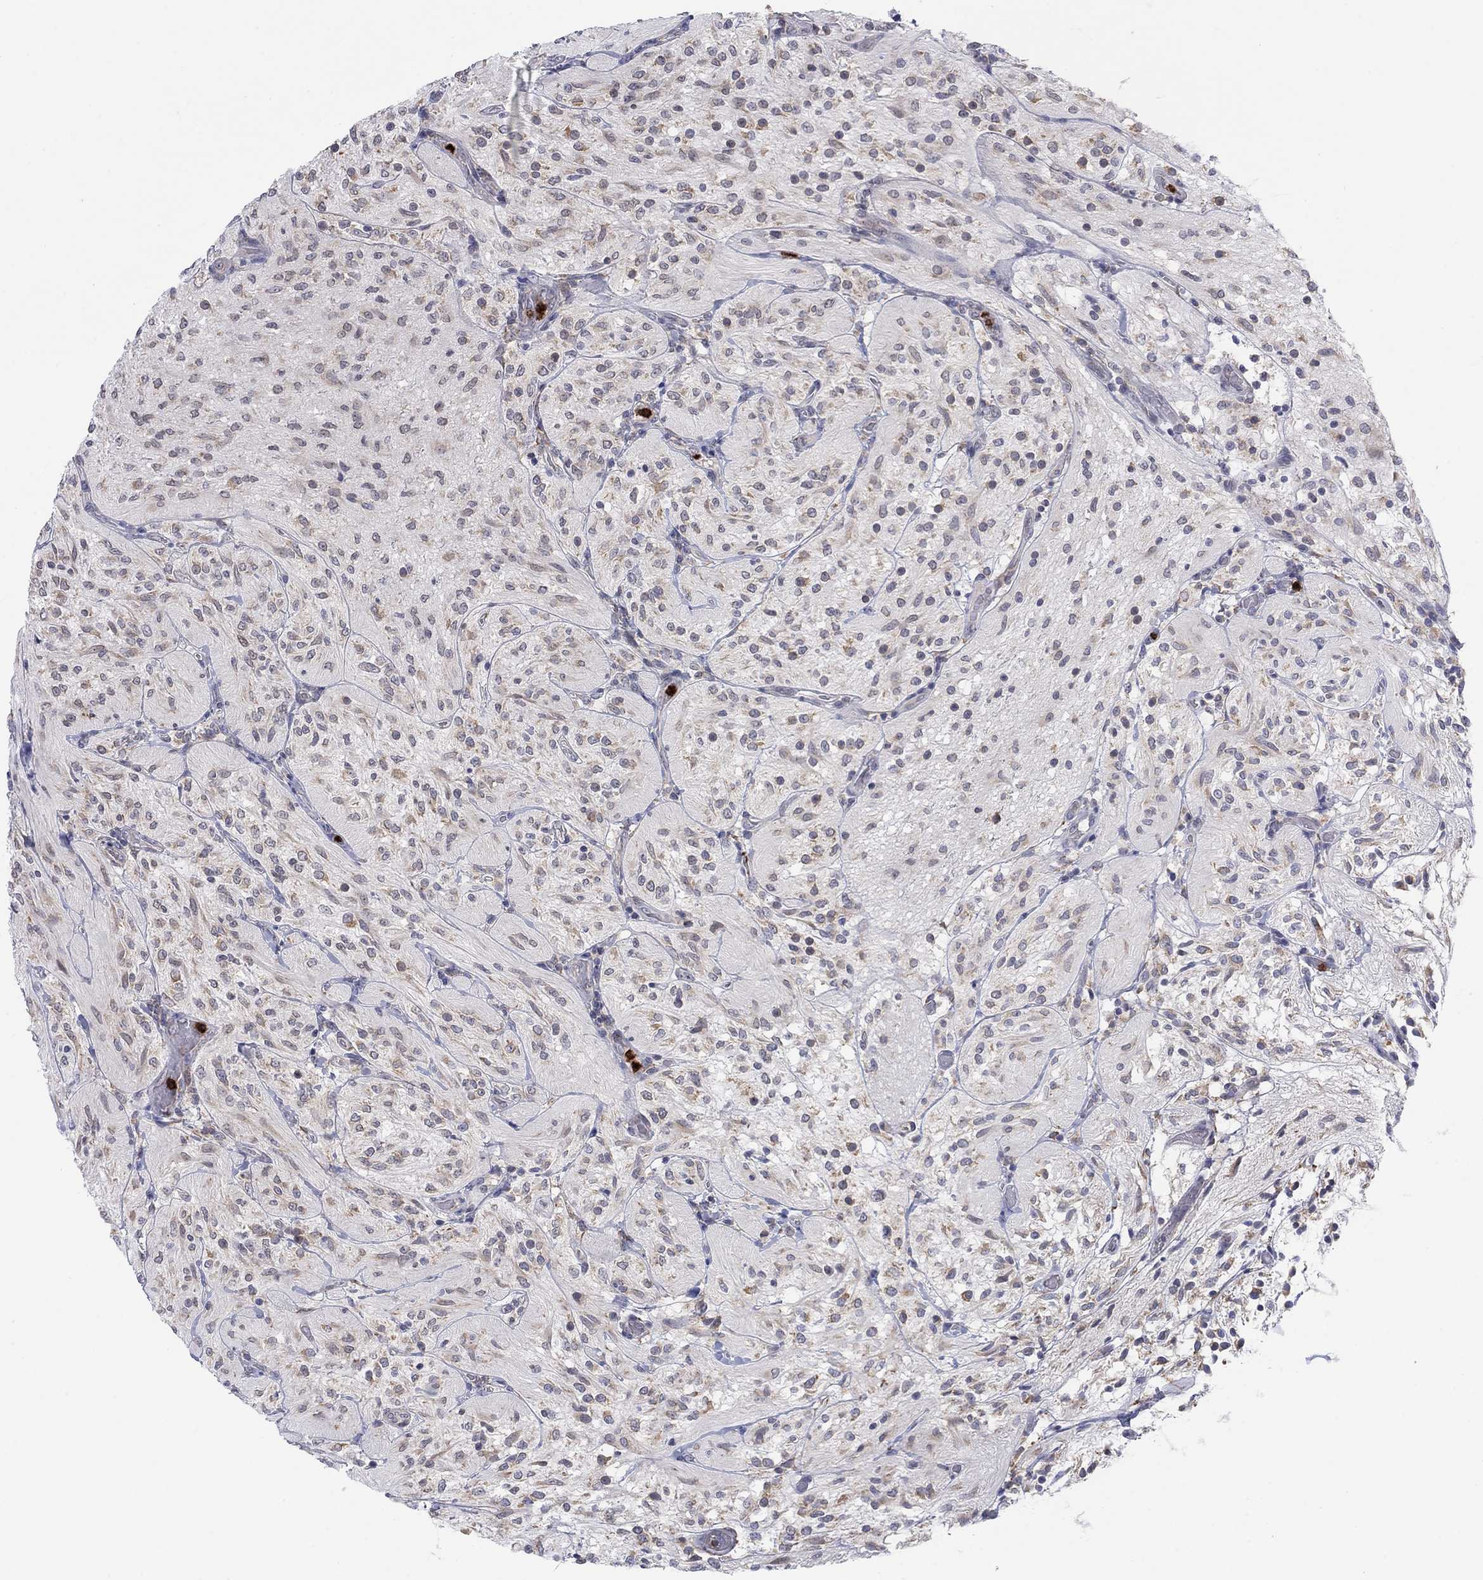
{"staining": {"intensity": "weak", "quantity": "25%-75%", "location": "cytoplasmic/membranous"}, "tissue": "glioma", "cell_type": "Tumor cells", "image_type": "cancer", "snomed": [{"axis": "morphology", "description": "Glioma, malignant, Low grade"}, {"axis": "topography", "description": "Brain"}], "caption": "Protein expression analysis of glioma shows weak cytoplasmic/membranous staining in approximately 25%-75% of tumor cells. (Stains: DAB (3,3'-diaminobenzidine) in brown, nuclei in blue, Microscopy: brightfield microscopy at high magnification).", "gene": "MTRFR", "patient": {"sex": "male", "age": 3}}